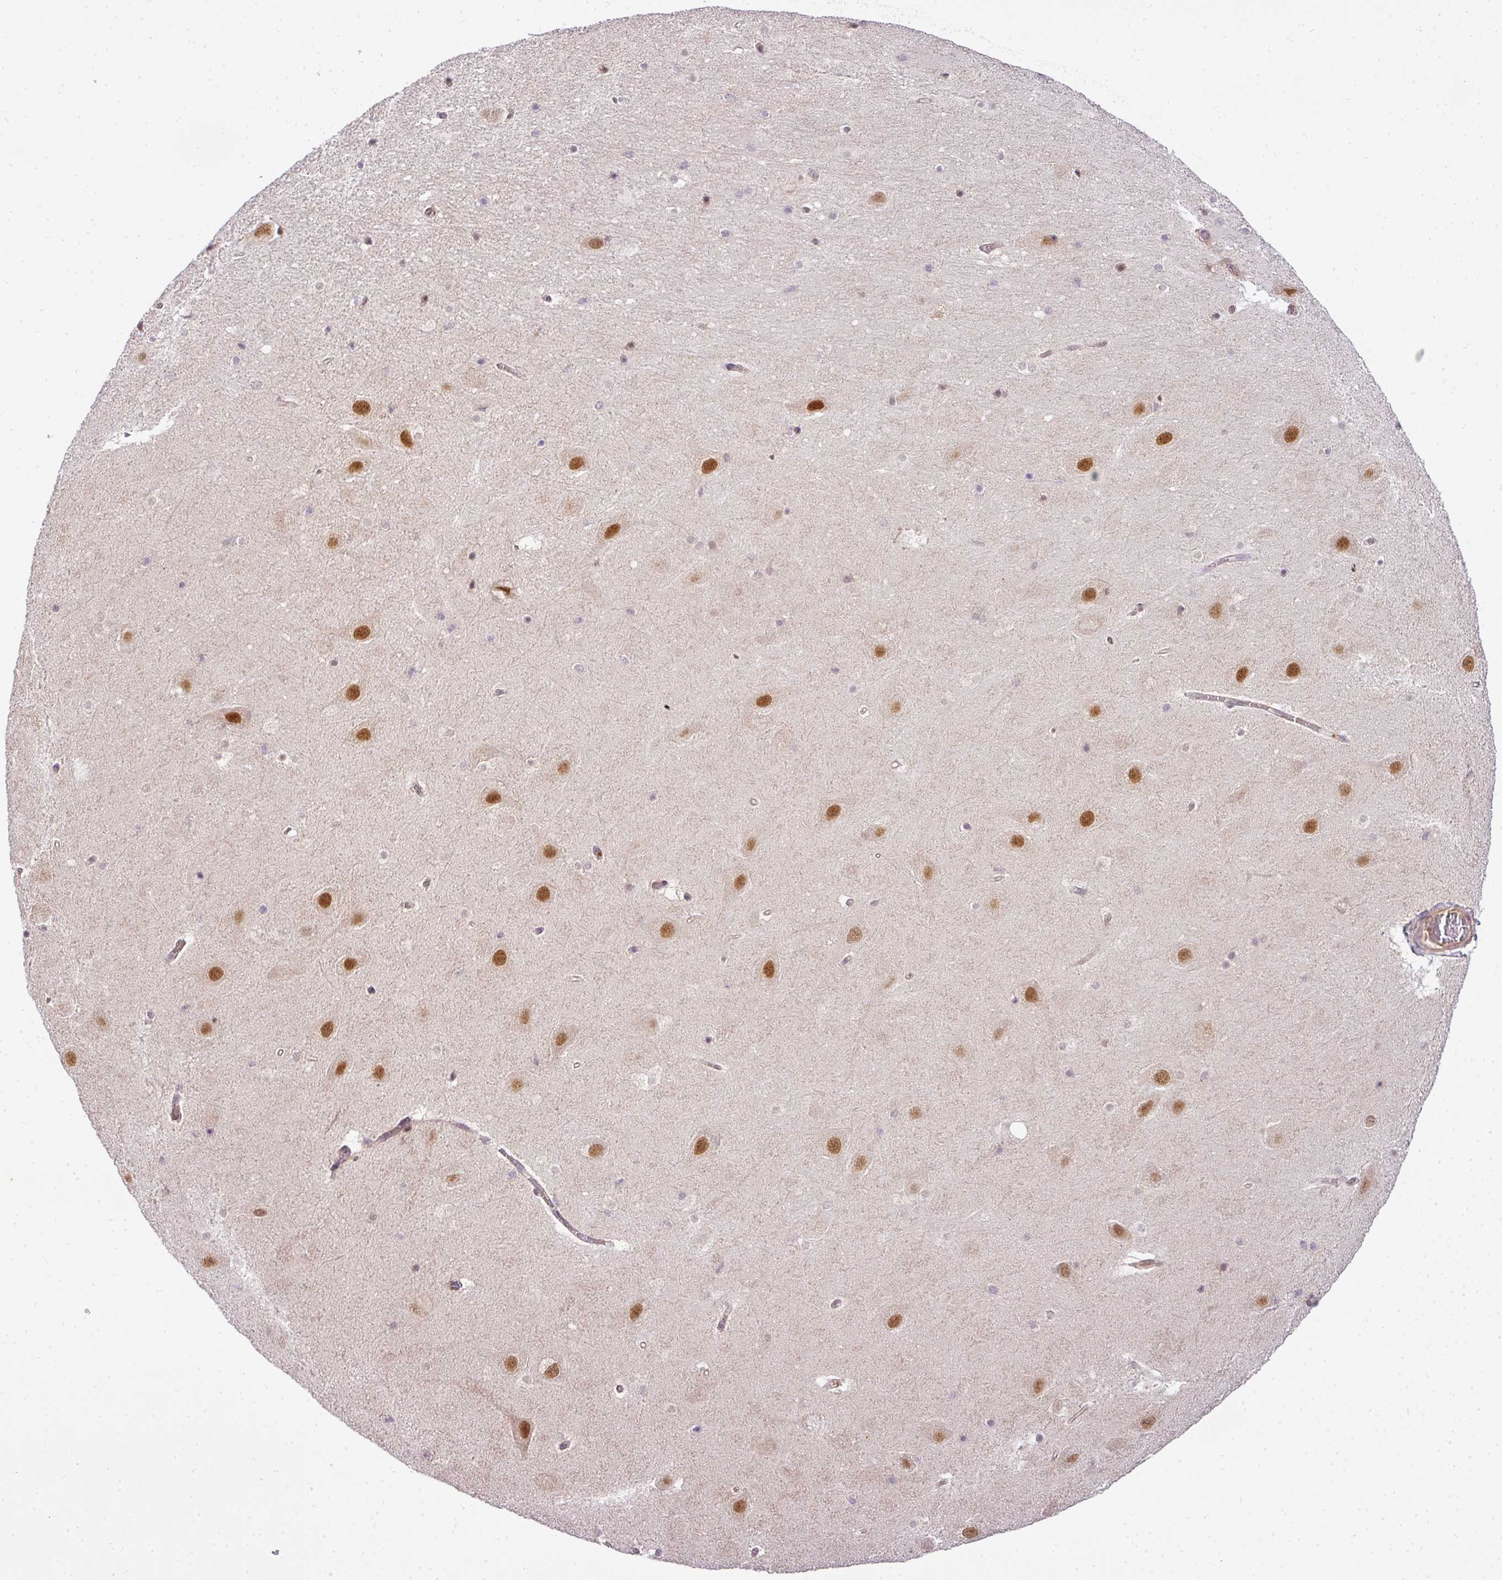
{"staining": {"intensity": "negative", "quantity": "none", "location": "none"}, "tissue": "hippocampus", "cell_type": "Glial cells", "image_type": "normal", "snomed": [{"axis": "morphology", "description": "Normal tissue, NOS"}, {"axis": "topography", "description": "Hippocampus"}], "caption": "This histopathology image is of benign hippocampus stained with IHC to label a protein in brown with the nuclei are counter-stained blue. There is no positivity in glial cells. (DAB immunohistochemistry, high magnification).", "gene": "C1orf226", "patient": {"sex": "male", "age": 37}}